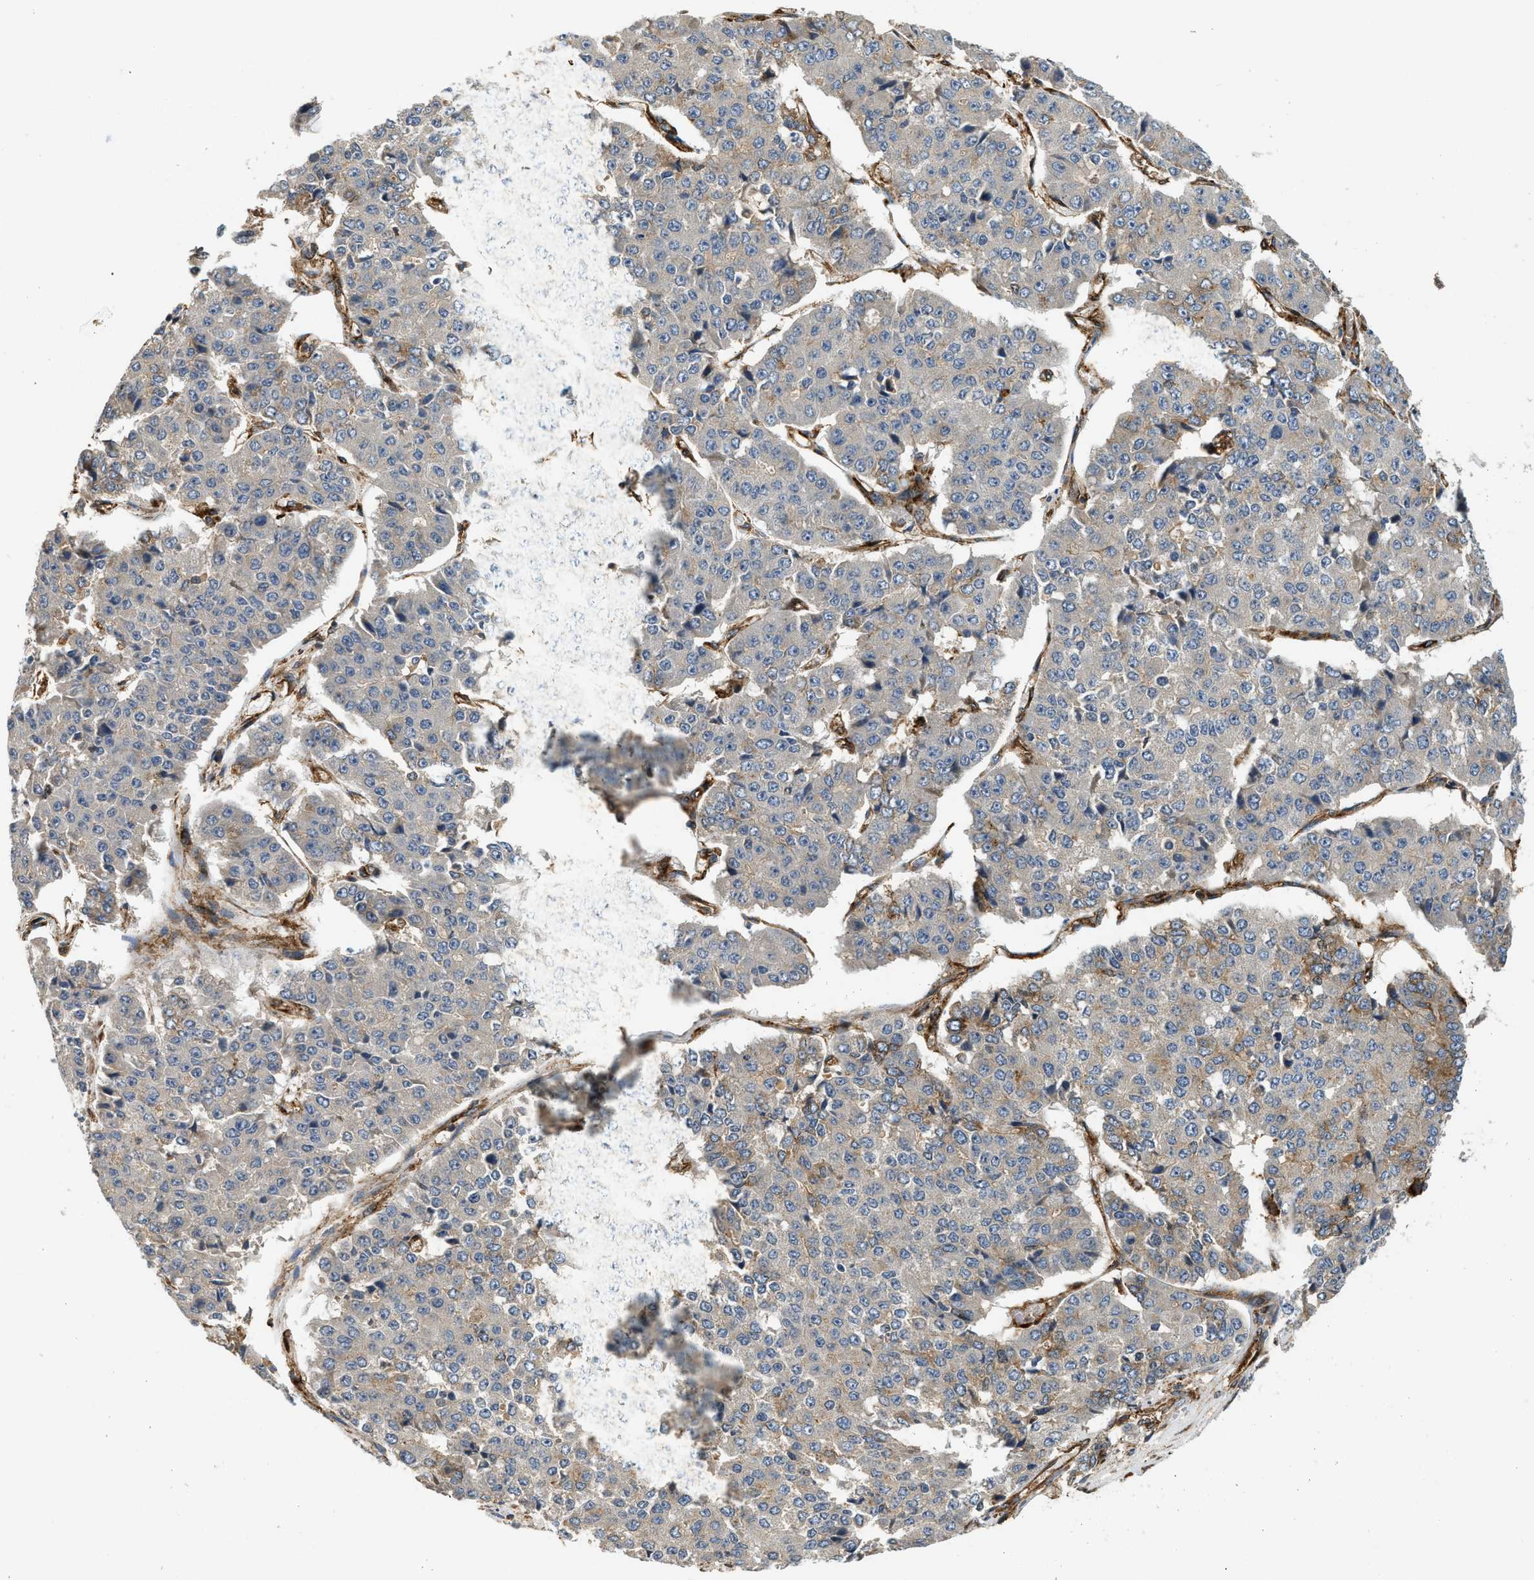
{"staining": {"intensity": "weak", "quantity": "<25%", "location": "cytoplasmic/membranous"}, "tissue": "pancreatic cancer", "cell_type": "Tumor cells", "image_type": "cancer", "snomed": [{"axis": "morphology", "description": "Adenocarcinoma, NOS"}, {"axis": "topography", "description": "Pancreas"}], "caption": "A photomicrograph of human pancreatic adenocarcinoma is negative for staining in tumor cells.", "gene": "HIP1", "patient": {"sex": "male", "age": 50}}